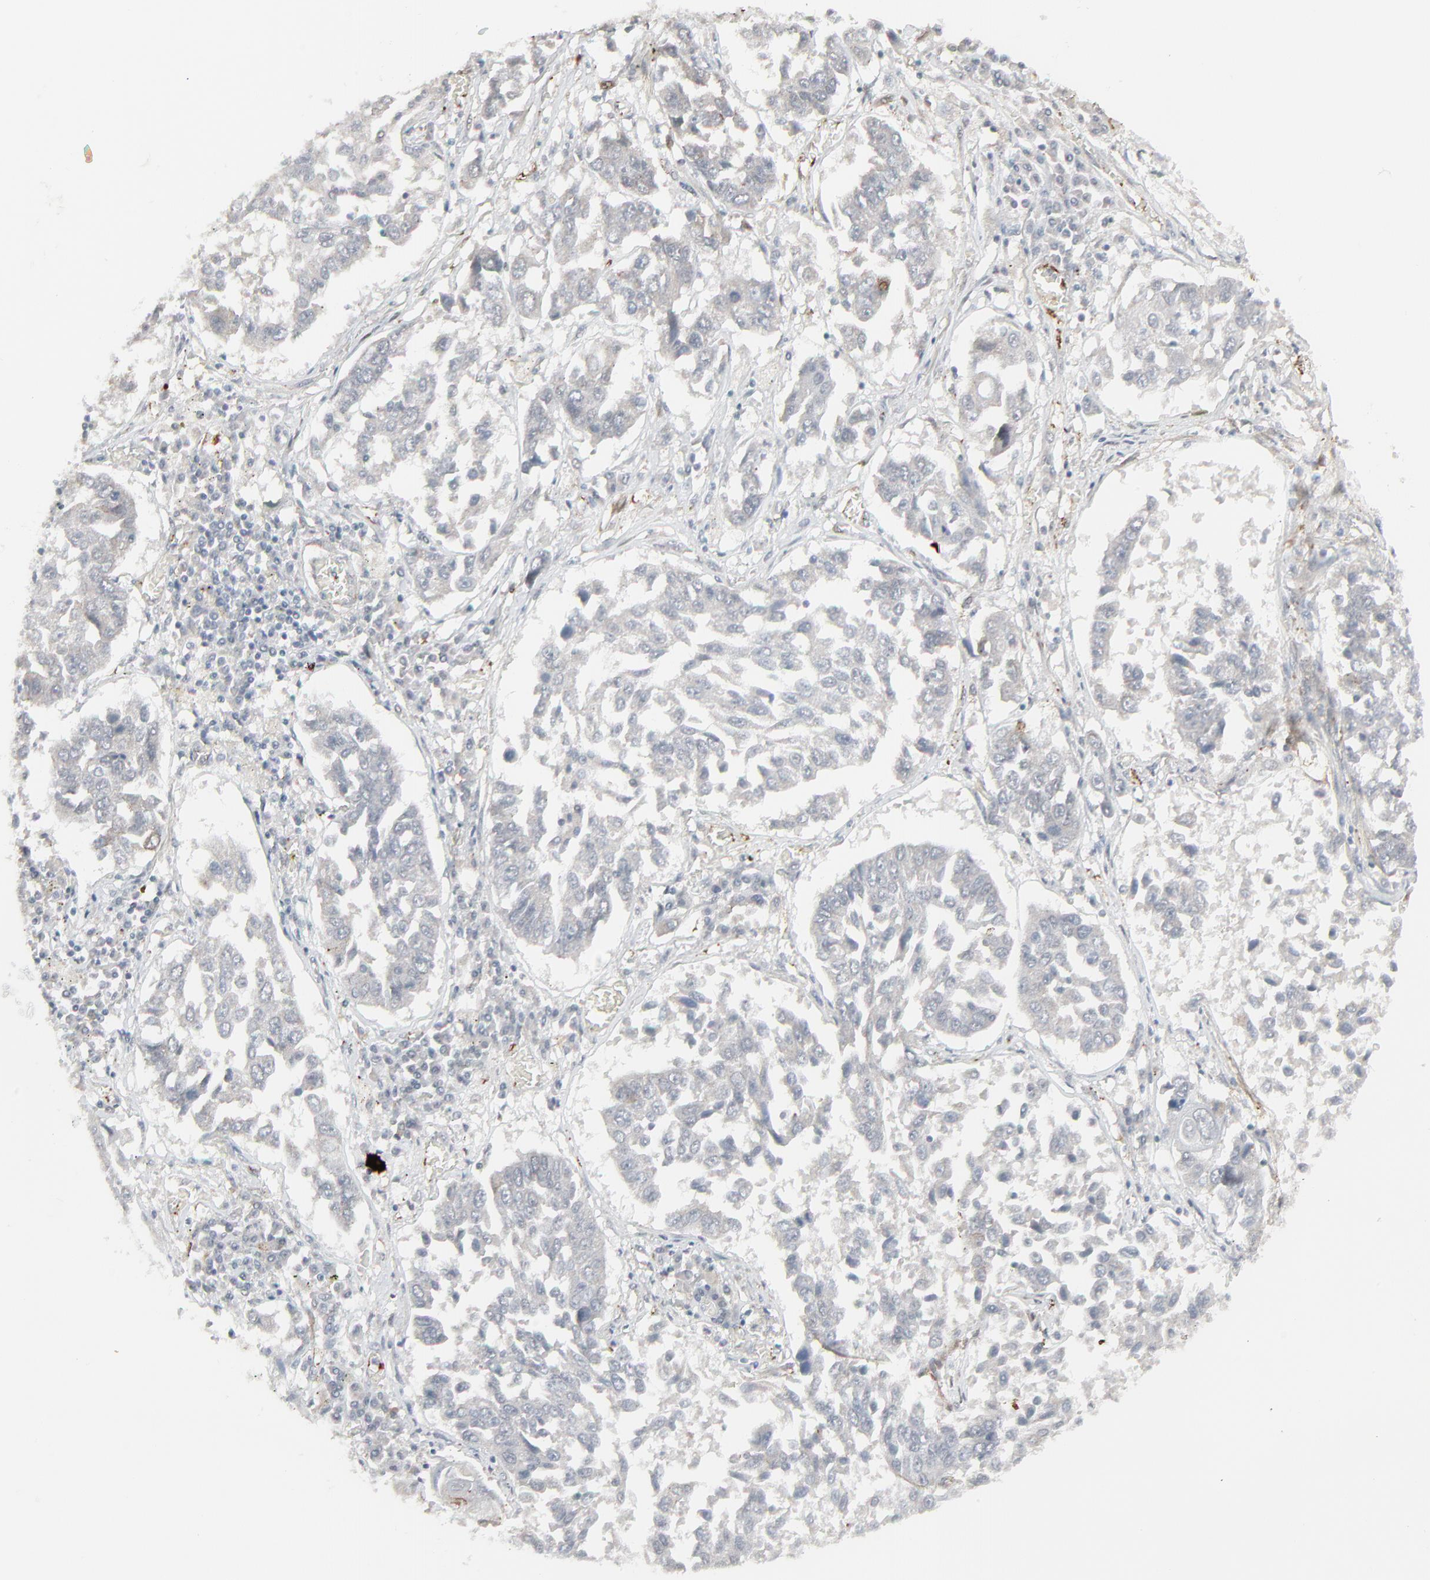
{"staining": {"intensity": "negative", "quantity": "none", "location": "none"}, "tissue": "lung cancer", "cell_type": "Tumor cells", "image_type": "cancer", "snomed": [{"axis": "morphology", "description": "Squamous cell carcinoma, NOS"}, {"axis": "topography", "description": "Lung"}], "caption": "Immunohistochemical staining of human lung cancer (squamous cell carcinoma) shows no significant positivity in tumor cells.", "gene": "NEUROD1", "patient": {"sex": "male", "age": 71}}